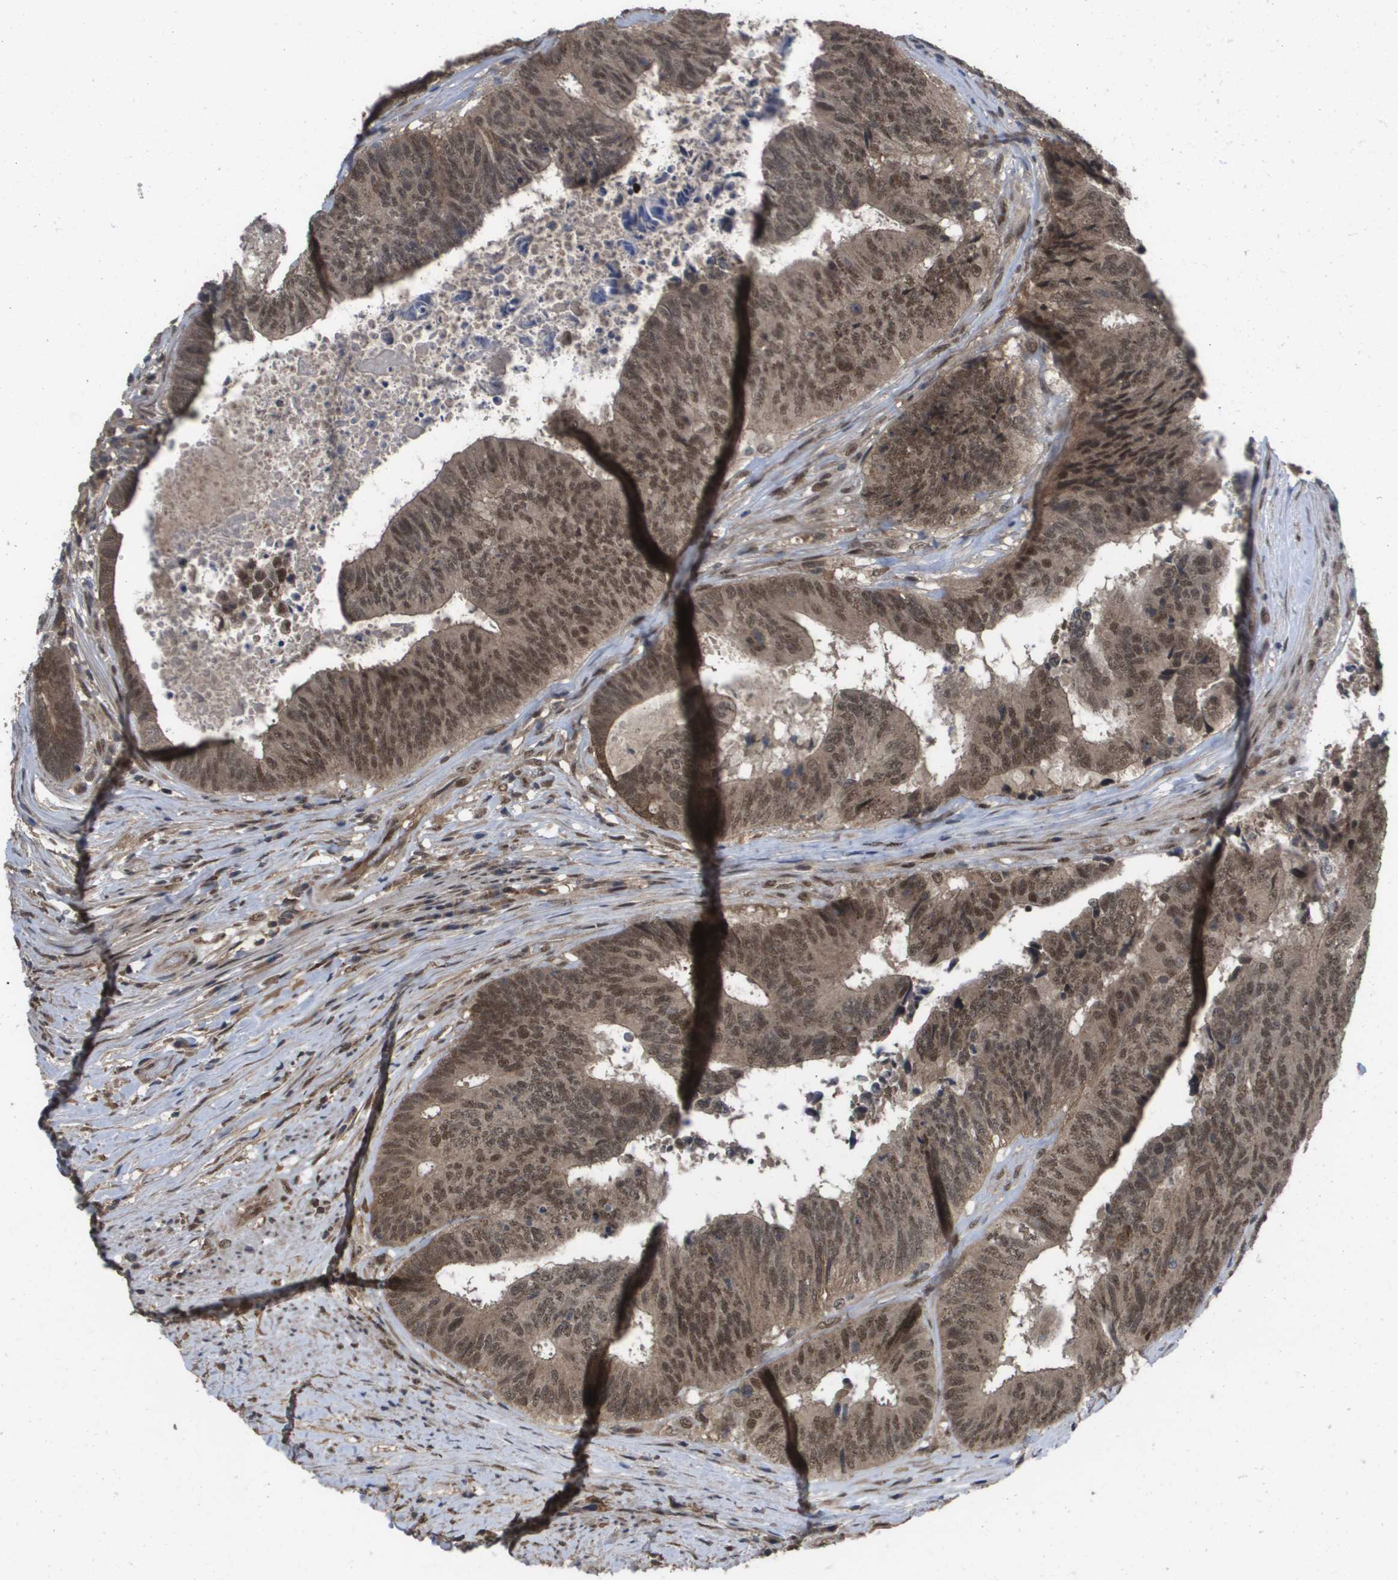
{"staining": {"intensity": "moderate", "quantity": ">75%", "location": "cytoplasmic/membranous,nuclear"}, "tissue": "colorectal cancer", "cell_type": "Tumor cells", "image_type": "cancer", "snomed": [{"axis": "morphology", "description": "Adenocarcinoma, NOS"}, {"axis": "topography", "description": "Rectum"}], "caption": "Brown immunohistochemical staining in human colorectal cancer (adenocarcinoma) displays moderate cytoplasmic/membranous and nuclear expression in about >75% of tumor cells.", "gene": "AMBRA1", "patient": {"sex": "male", "age": 72}}